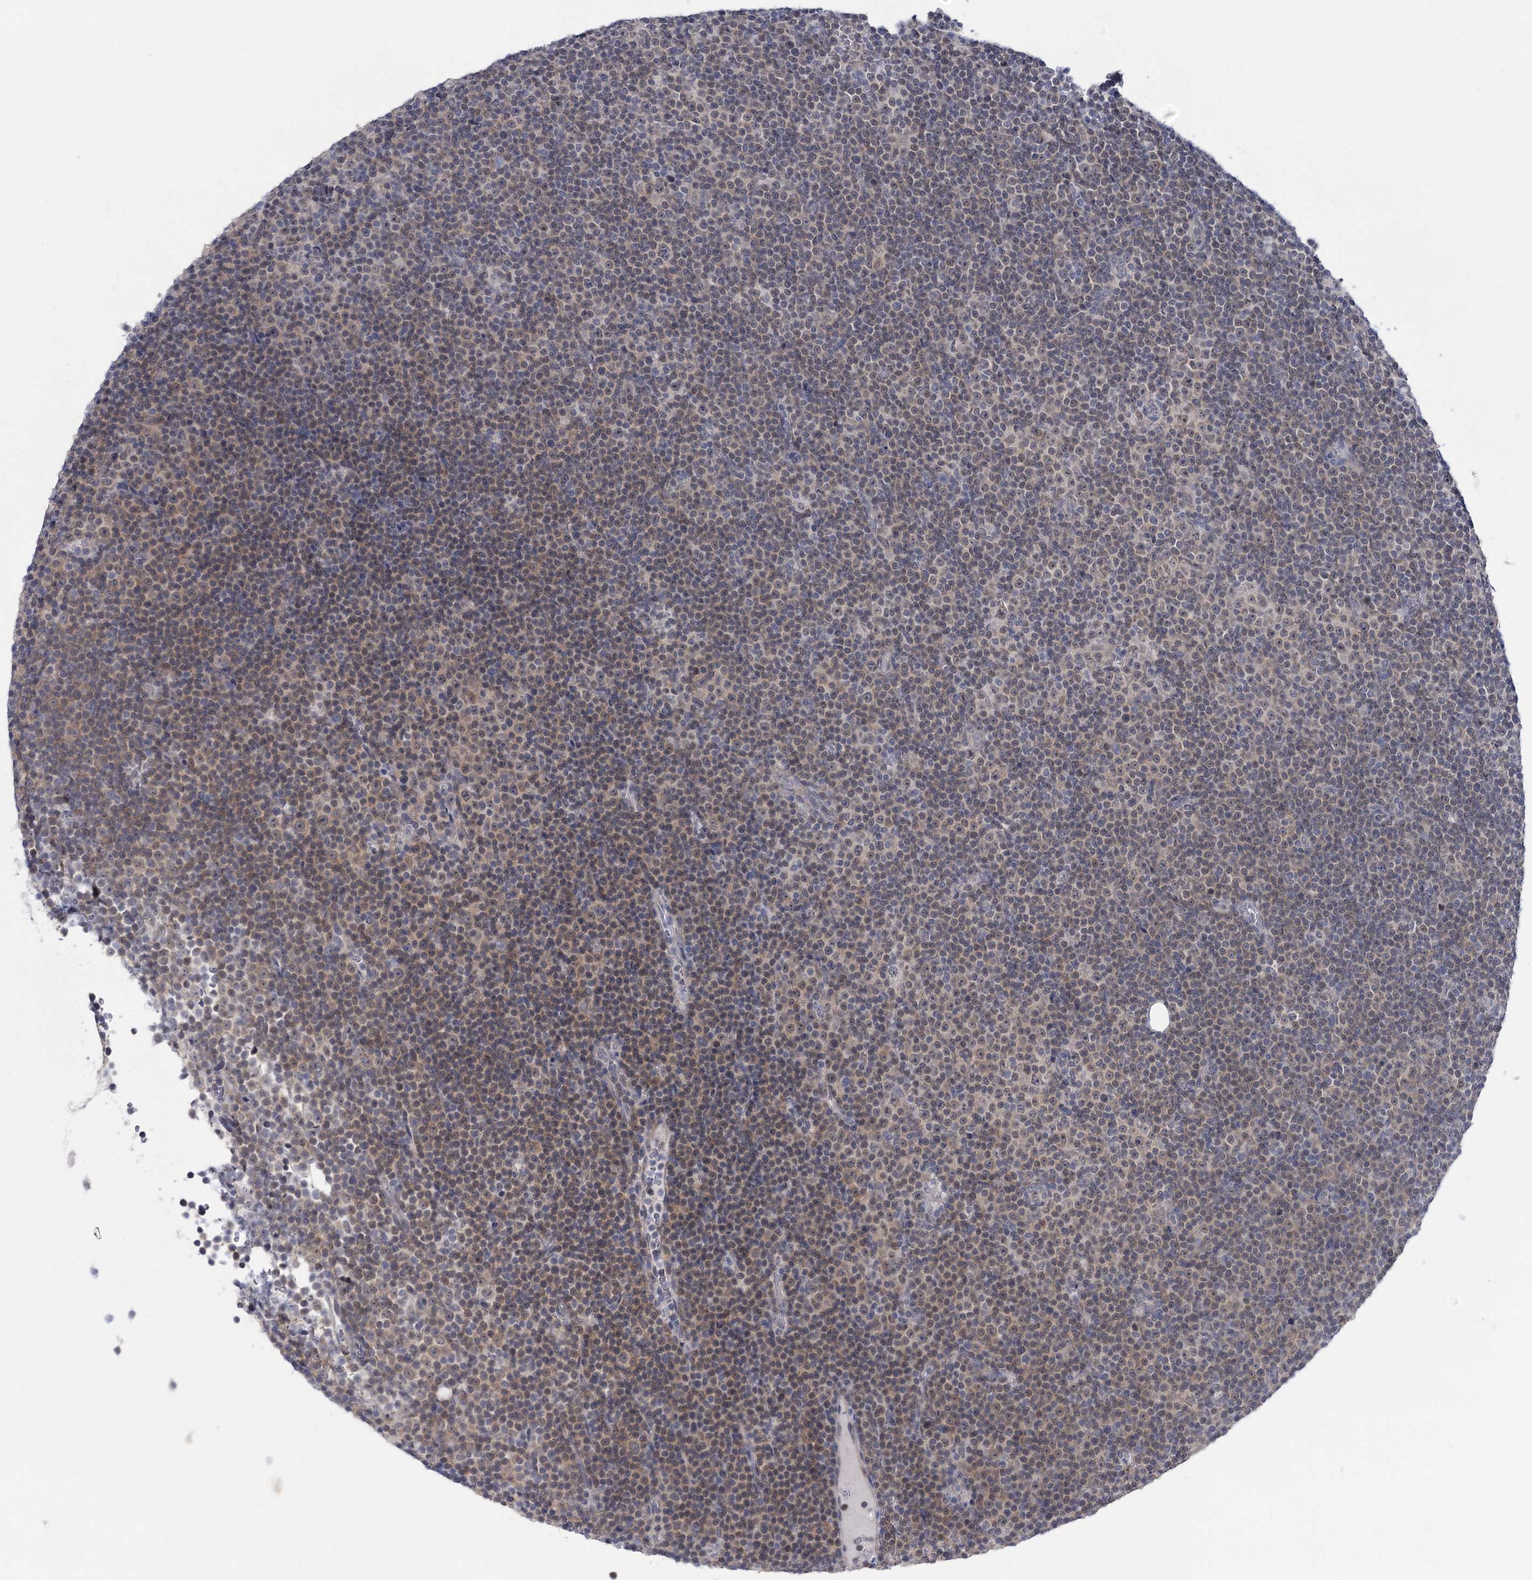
{"staining": {"intensity": "weak", "quantity": "<25%", "location": "cytoplasmic/membranous"}, "tissue": "lymphoma", "cell_type": "Tumor cells", "image_type": "cancer", "snomed": [{"axis": "morphology", "description": "Malignant lymphoma, non-Hodgkin's type, Low grade"}, {"axis": "topography", "description": "Lymph node"}], "caption": "An image of low-grade malignant lymphoma, non-Hodgkin's type stained for a protein reveals no brown staining in tumor cells. (Immunohistochemistry (ihc), brightfield microscopy, high magnification).", "gene": "PHYHIPL", "patient": {"sex": "female", "age": 67}}